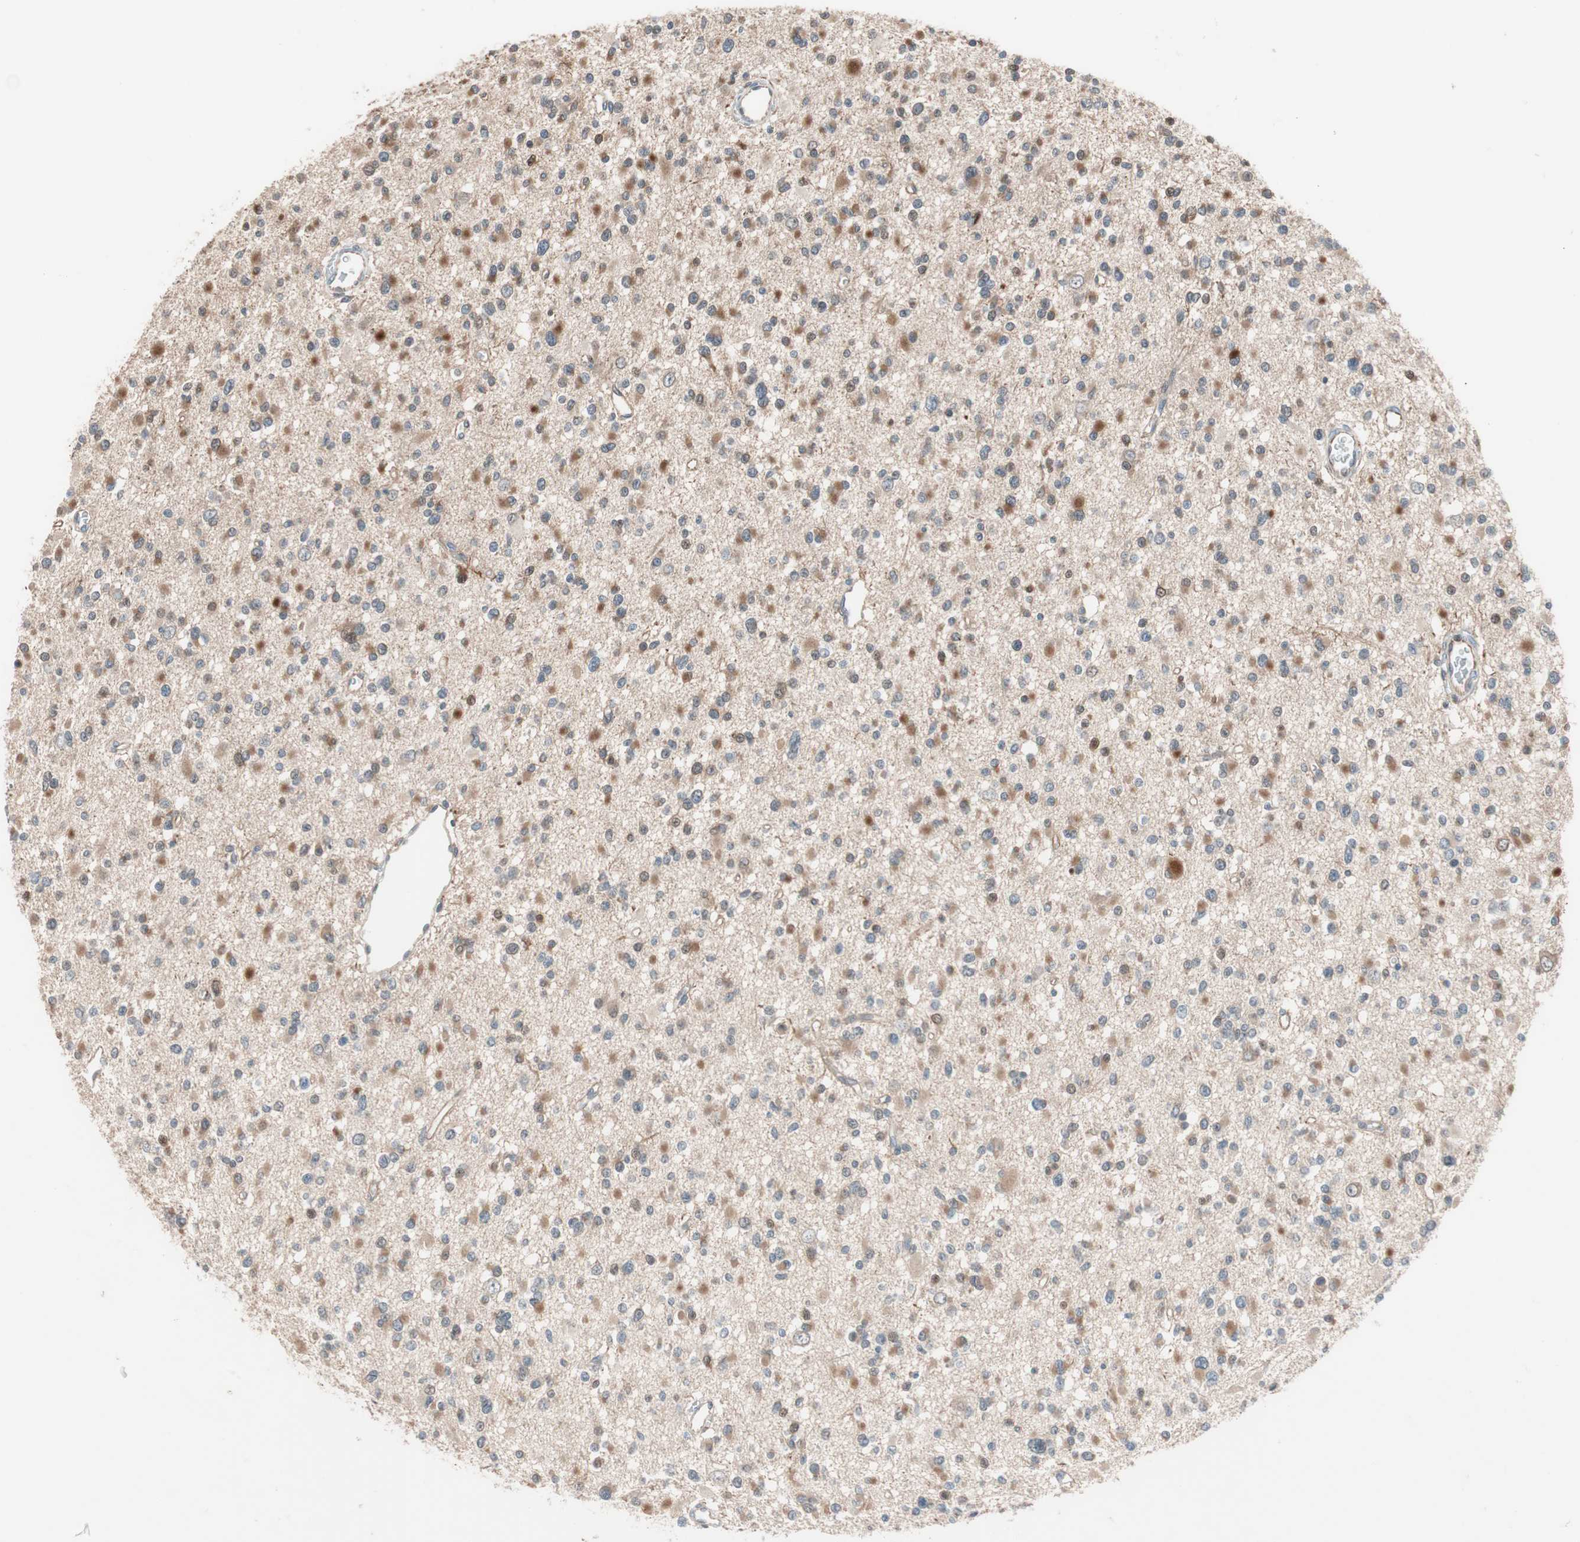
{"staining": {"intensity": "weak", "quantity": "25%-75%", "location": "cytoplasmic/membranous"}, "tissue": "glioma", "cell_type": "Tumor cells", "image_type": "cancer", "snomed": [{"axis": "morphology", "description": "Glioma, malignant, Low grade"}, {"axis": "topography", "description": "Brain"}], "caption": "IHC (DAB) staining of glioma demonstrates weak cytoplasmic/membranous protein positivity in about 25%-75% of tumor cells.", "gene": "PIK3R3", "patient": {"sex": "female", "age": 22}}